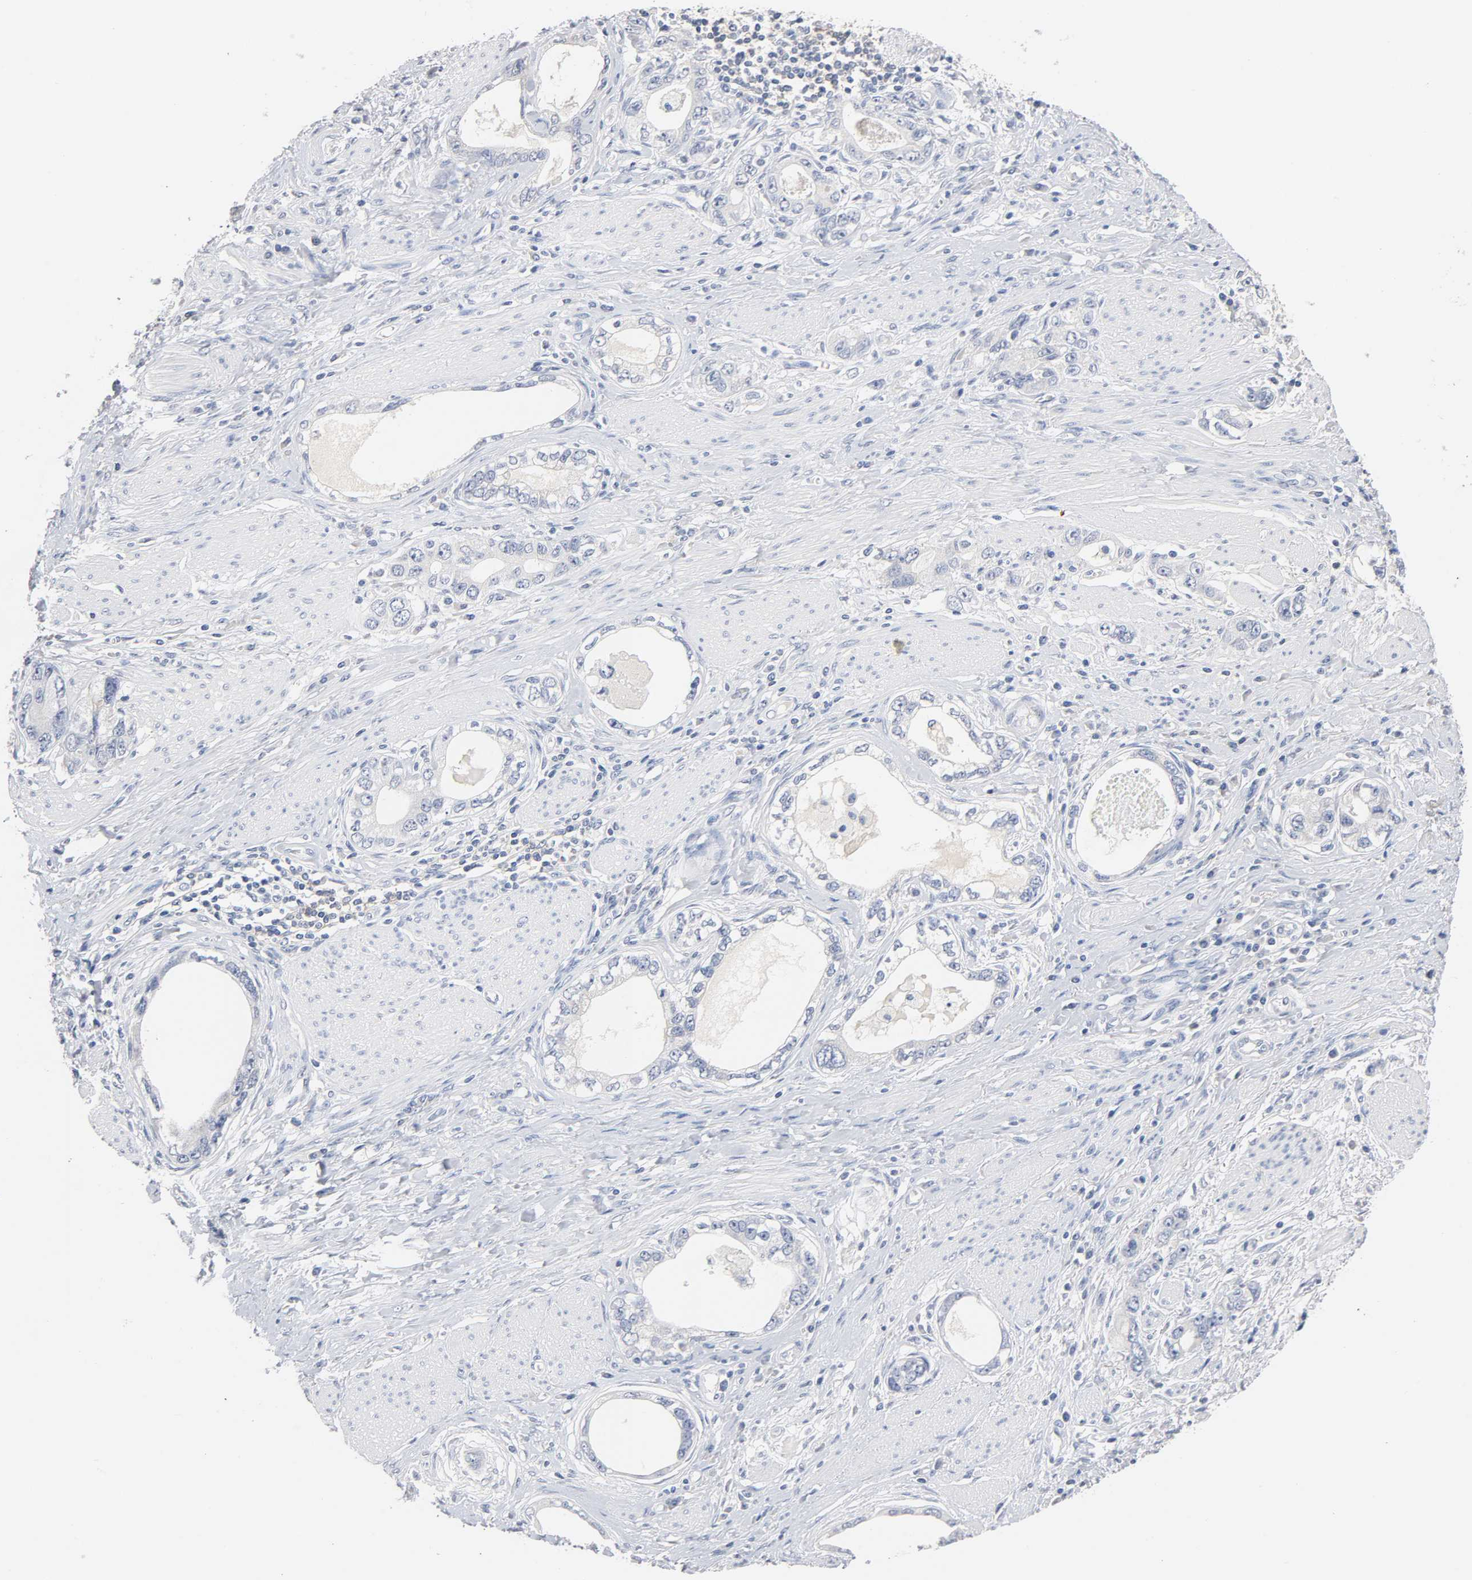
{"staining": {"intensity": "negative", "quantity": "none", "location": "none"}, "tissue": "stomach cancer", "cell_type": "Tumor cells", "image_type": "cancer", "snomed": [{"axis": "morphology", "description": "Adenocarcinoma, NOS"}, {"axis": "topography", "description": "Stomach, lower"}], "caption": "Adenocarcinoma (stomach) stained for a protein using IHC displays no expression tumor cells.", "gene": "ZCCHC13", "patient": {"sex": "female", "age": 93}}